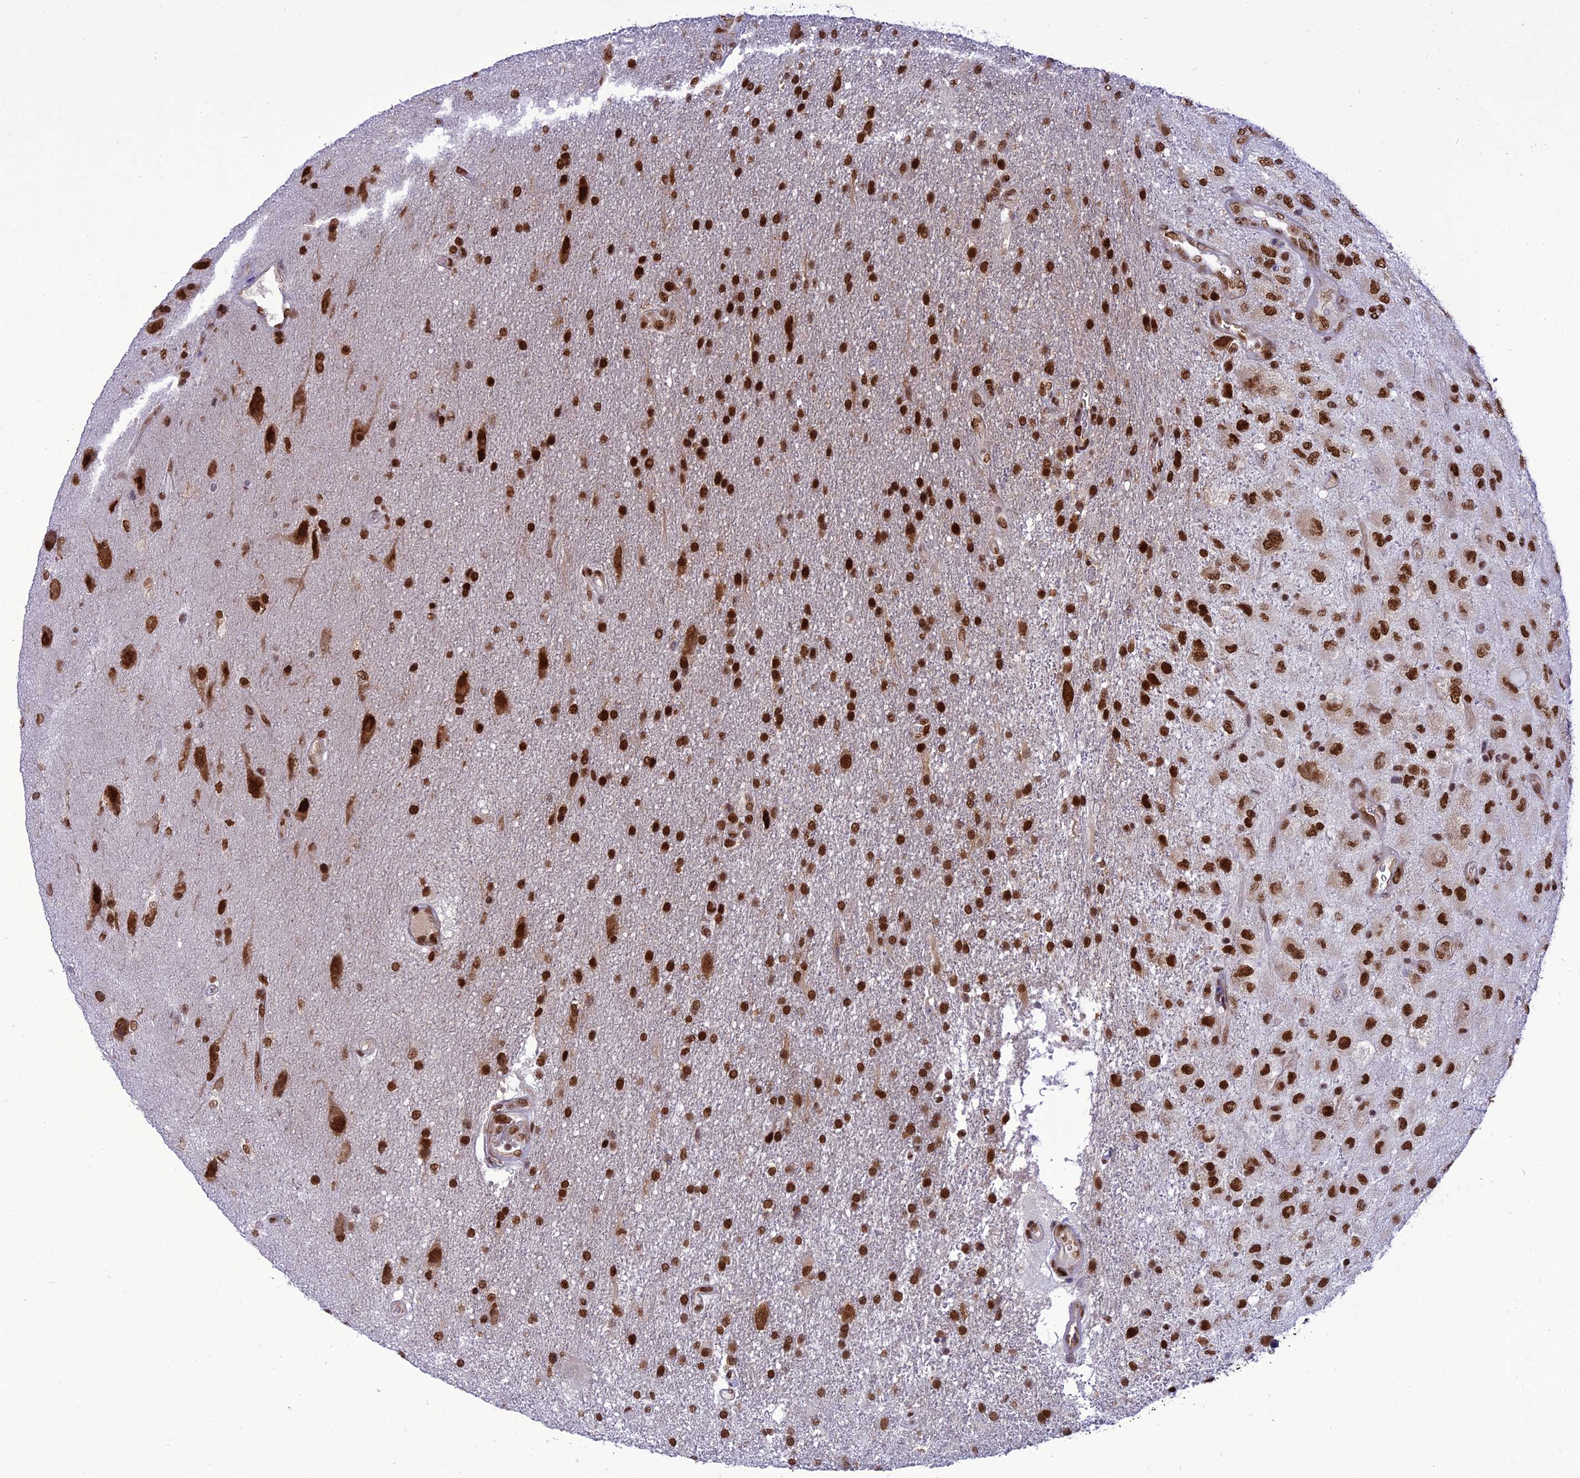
{"staining": {"intensity": "strong", "quantity": ">75%", "location": "nuclear"}, "tissue": "glioma", "cell_type": "Tumor cells", "image_type": "cancer", "snomed": [{"axis": "morphology", "description": "Glioma, malignant, Low grade"}, {"axis": "topography", "description": "Brain"}], "caption": "Tumor cells exhibit high levels of strong nuclear staining in about >75% of cells in human glioma. Ihc stains the protein of interest in brown and the nuclei are stained blue.", "gene": "DDX1", "patient": {"sex": "male", "age": 66}}